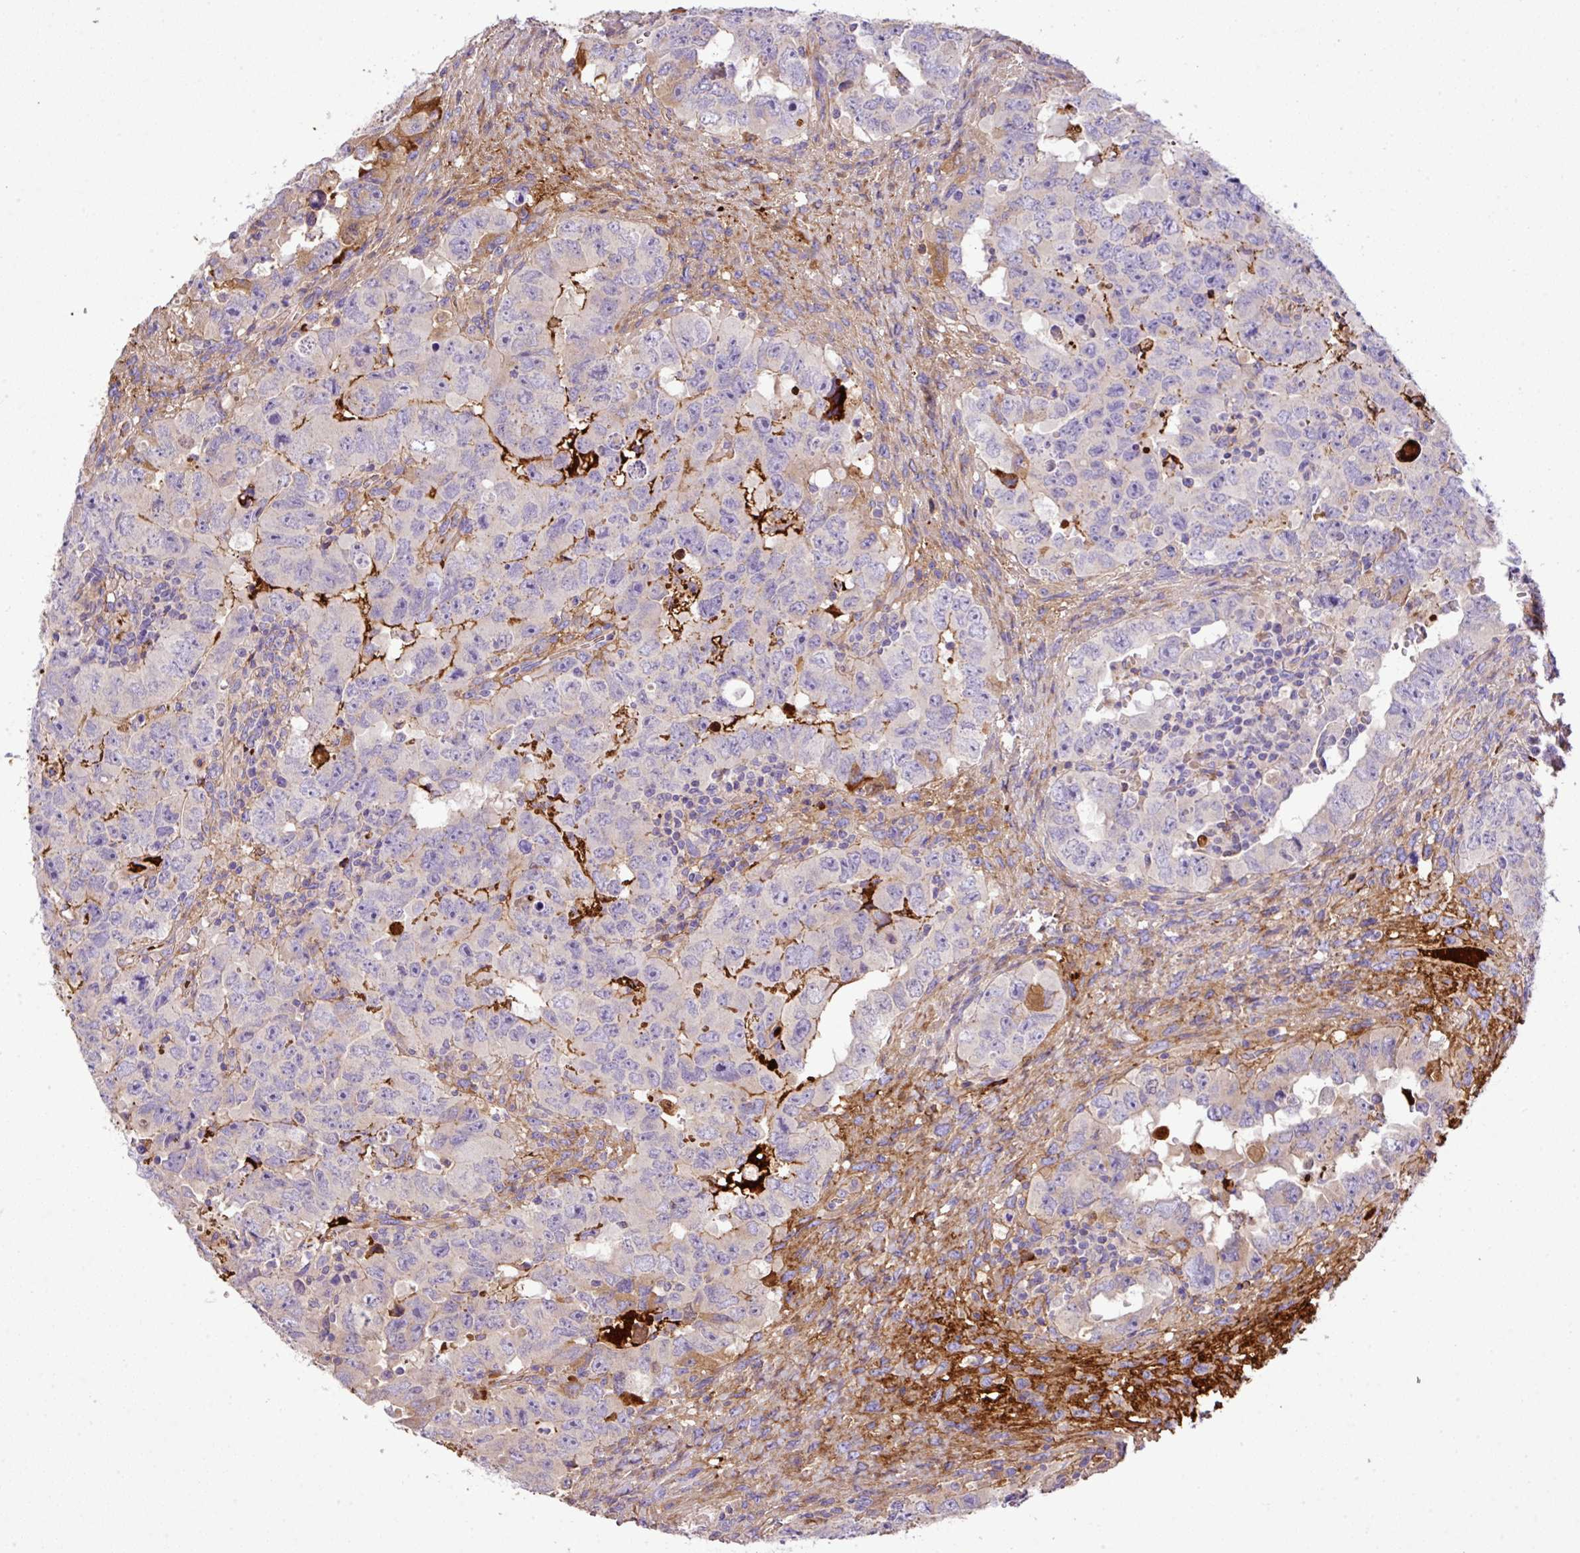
{"staining": {"intensity": "weak", "quantity": "<25%", "location": "cytoplasmic/membranous"}, "tissue": "testis cancer", "cell_type": "Tumor cells", "image_type": "cancer", "snomed": [{"axis": "morphology", "description": "Carcinoma, Embryonal, NOS"}, {"axis": "topography", "description": "Testis"}], "caption": "Immunohistochemical staining of human embryonal carcinoma (testis) shows no significant positivity in tumor cells.", "gene": "CTXN2", "patient": {"sex": "male", "age": 24}}